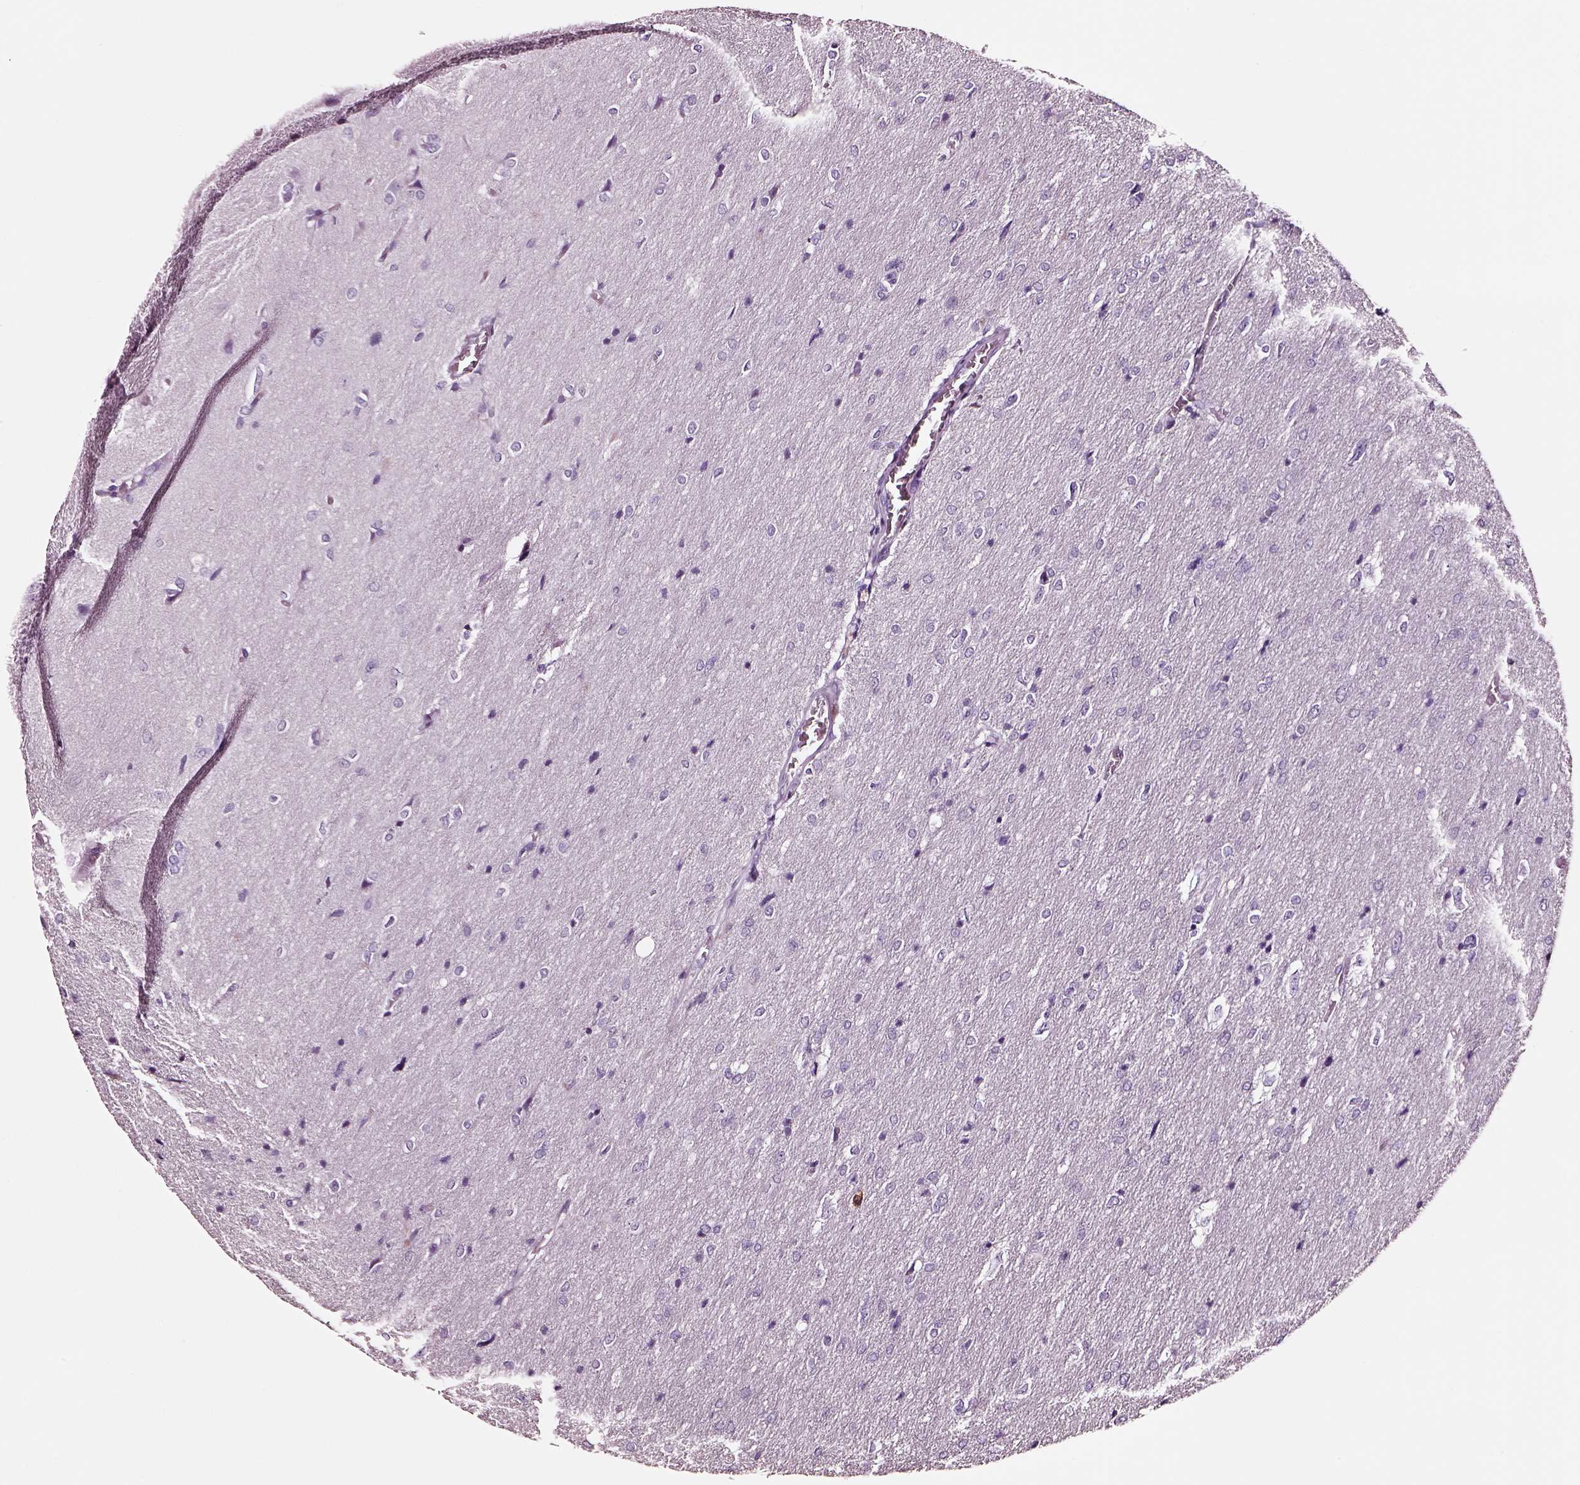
{"staining": {"intensity": "negative", "quantity": "none", "location": "none"}, "tissue": "glioma", "cell_type": "Tumor cells", "image_type": "cancer", "snomed": [{"axis": "morphology", "description": "Glioma, malignant, High grade"}, {"axis": "topography", "description": "Brain"}], "caption": "Malignant glioma (high-grade) was stained to show a protein in brown. There is no significant staining in tumor cells. The staining was performed using DAB to visualize the protein expression in brown, while the nuclei were stained in blue with hematoxylin (Magnification: 20x).", "gene": "DPEP1", "patient": {"sex": "male", "age": 53}}